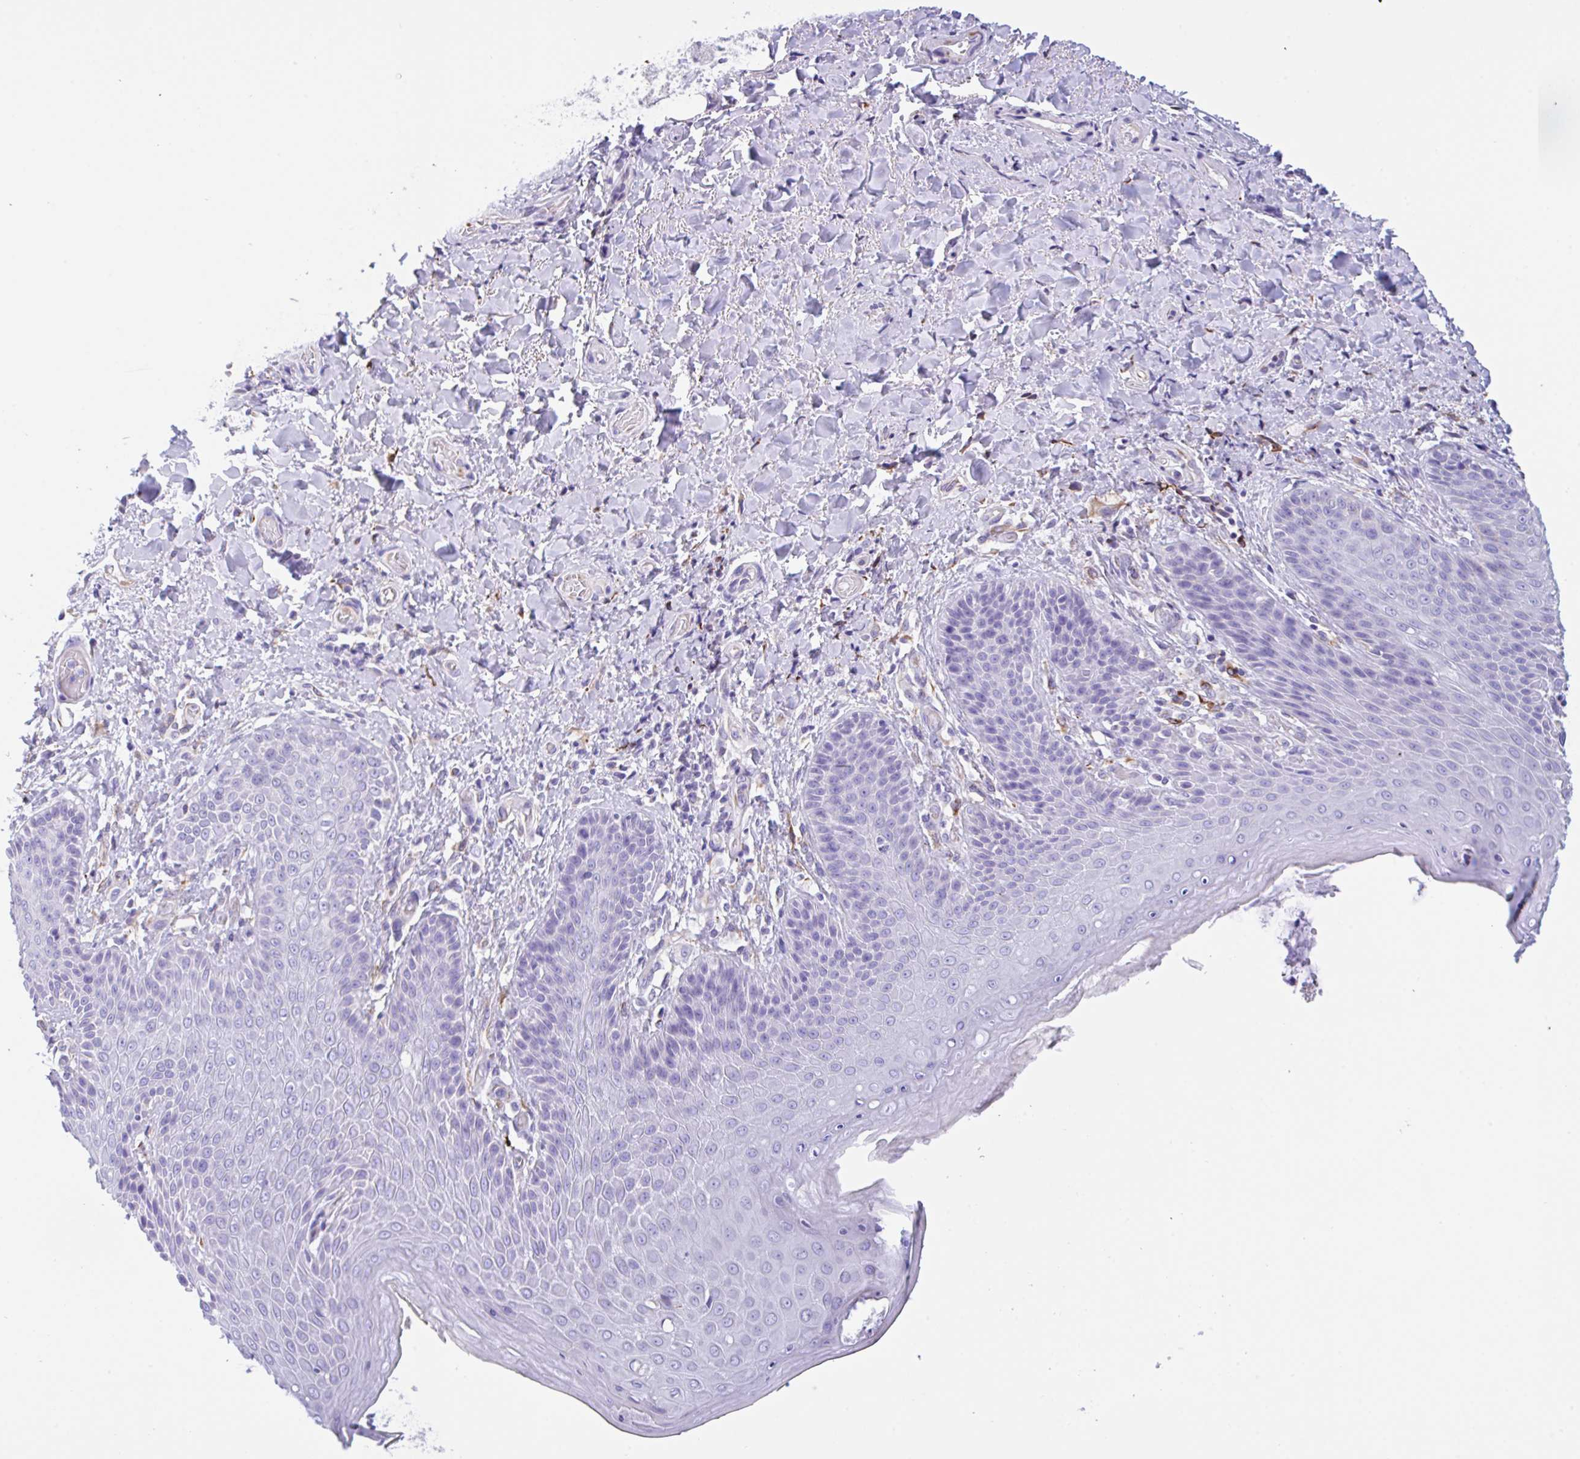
{"staining": {"intensity": "negative", "quantity": "none", "location": "none"}, "tissue": "skin", "cell_type": "Epidermal cells", "image_type": "normal", "snomed": [{"axis": "morphology", "description": "Normal tissue, NOS"}, {"axis": "topography", "description": "Anal"}, {"axis": "topography", "description": "Peripheral nerve tissue"}], "caption": "The image demonstrates no significant staining in epidermal cells of skin. (DAB immunohistochemistry, high magnification).", "gene": "NDUFAF8", "patient": {"sex": "male", "age": 51}}